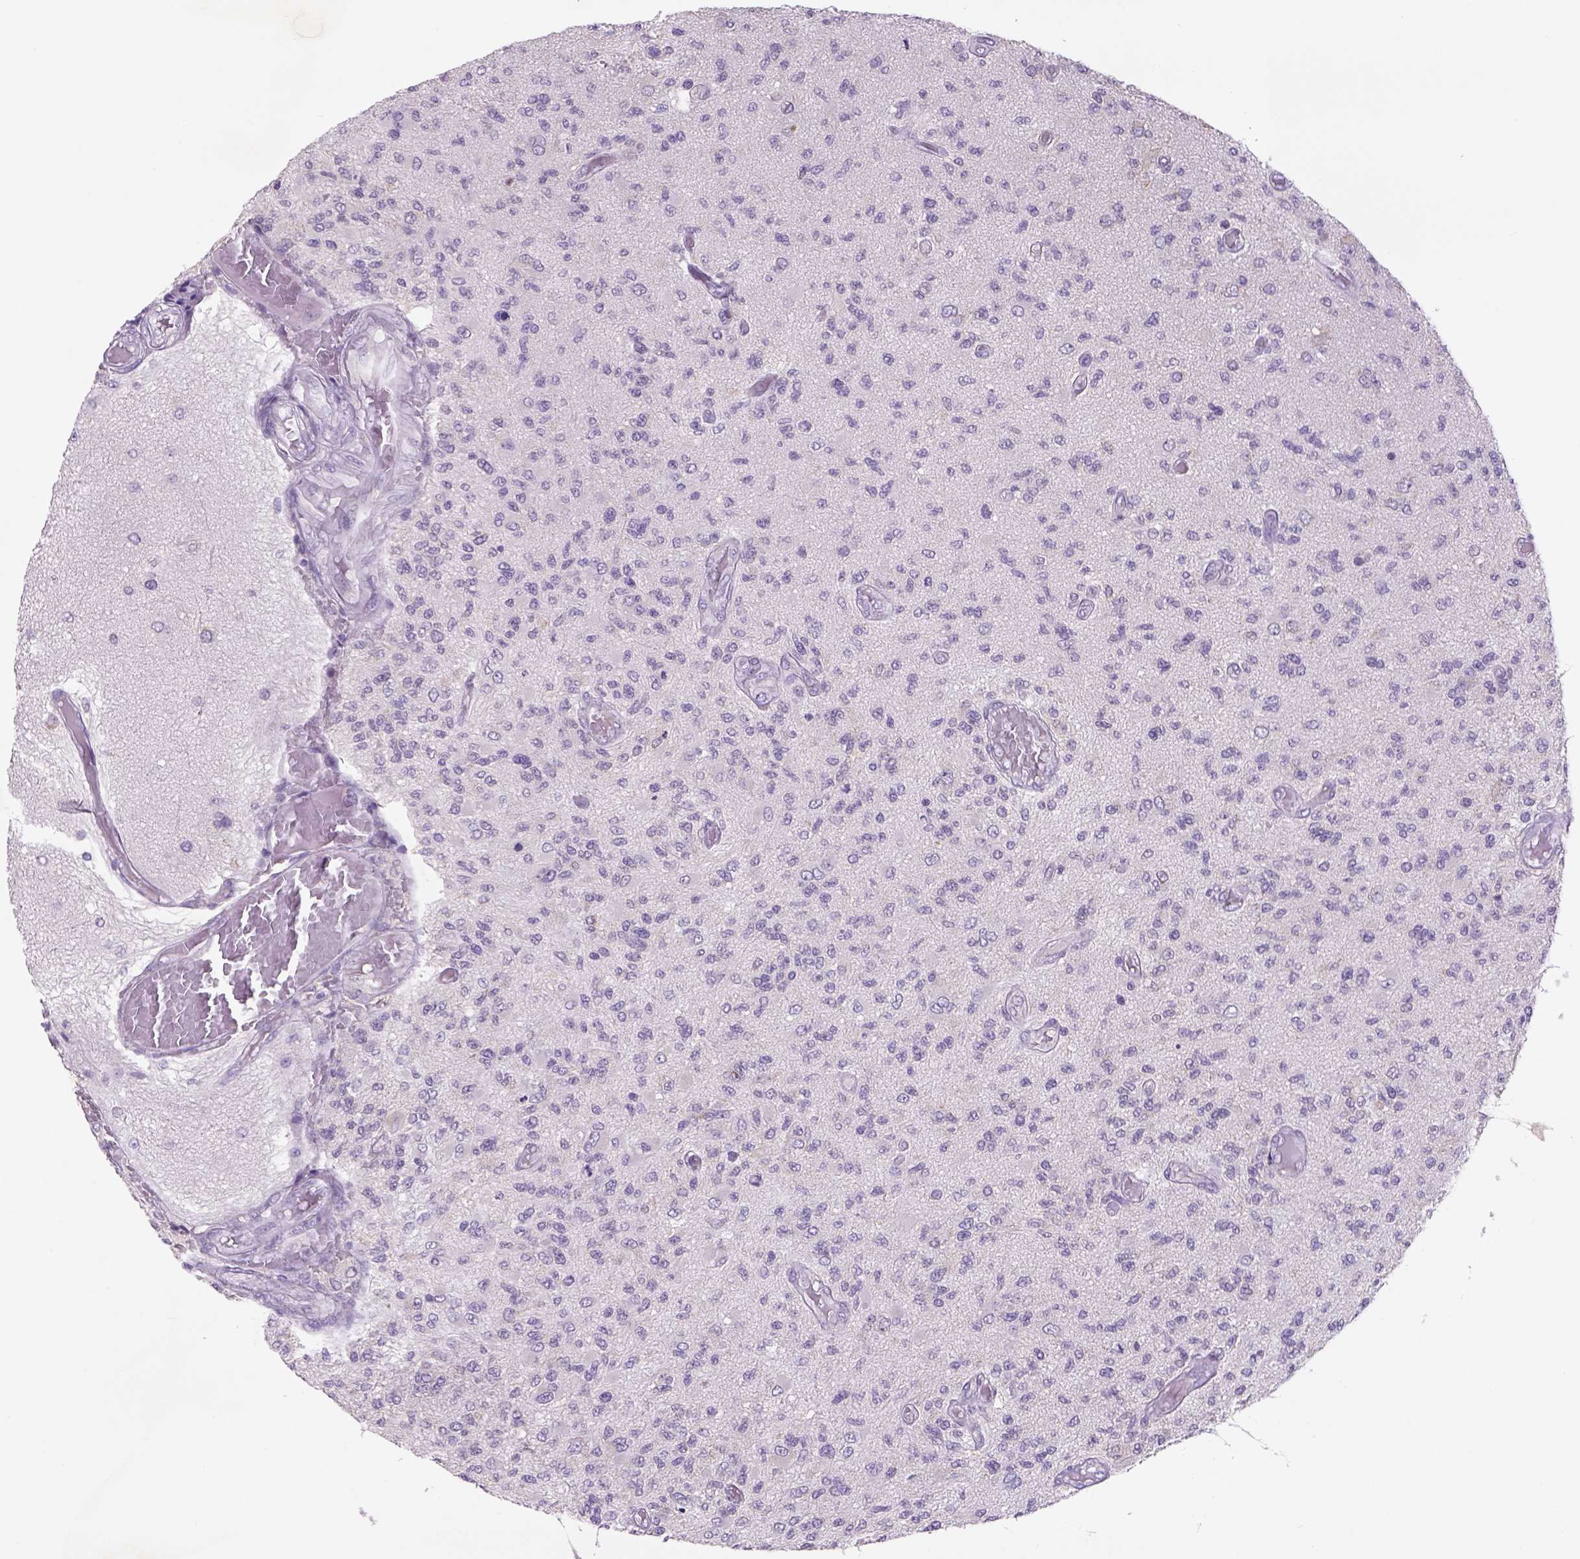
{"staining": {"intensity": "negative", "quantity": "none", "location": "none"}, "tissue": "glioma", "cell_type": "Tumor cells", "image_type": "cancer", "snomed": [{"axis": "morphology", "description": "Glioma, malignant, High grade"}, {"axis": "topography", "description": "Brain"}], "caption": "Immunohistochemistry image of neoplastic tissue: human malignant glioma (high-grade) stained with DAB (3,3'-diaminobenzidine) demonstrates no significant protein expression in tumor cells.", "gene": "NAALAD2", "patient": {"sex": "female", "age": 63}}